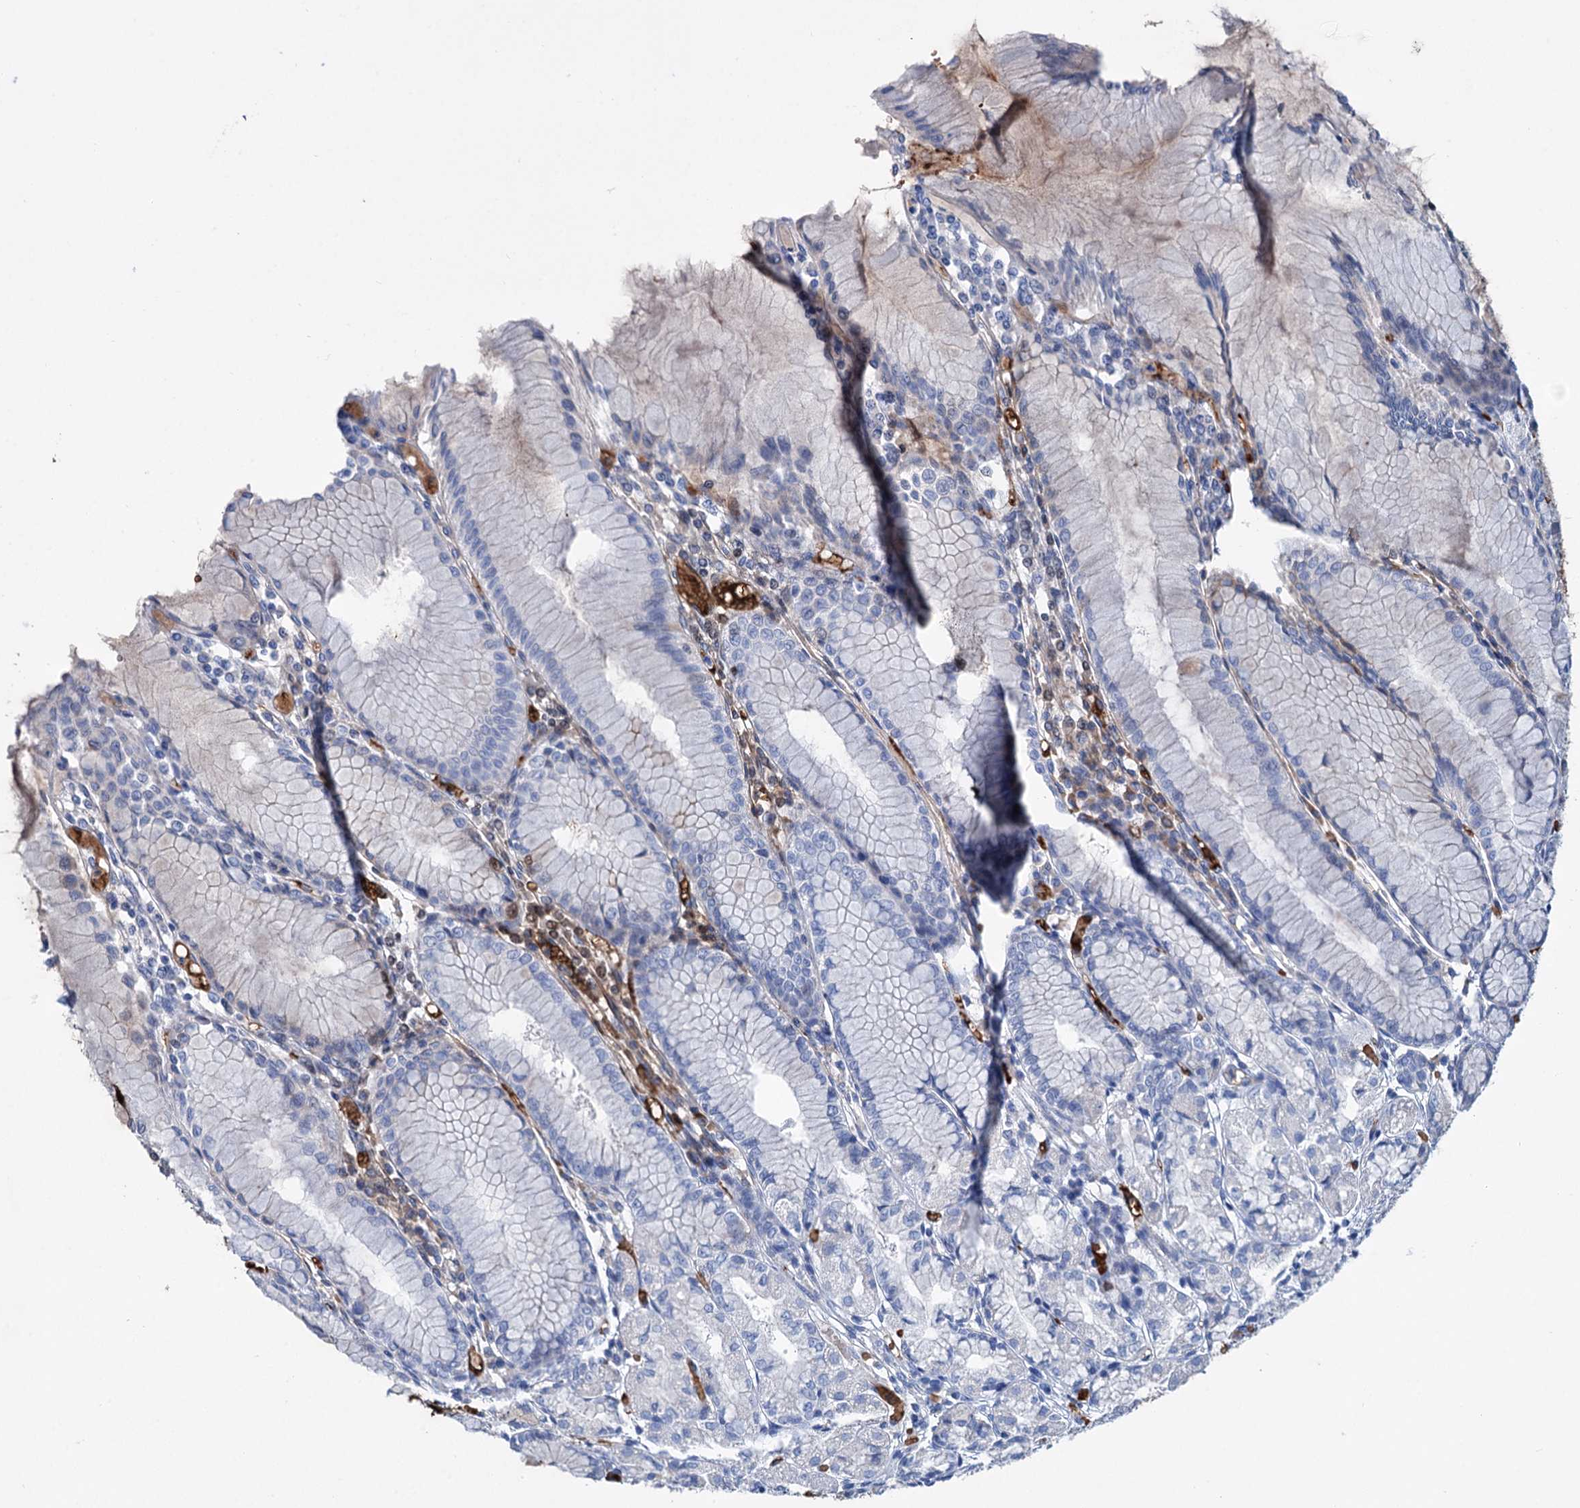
{"staining": {"intensity": "moderate", "quantity": "<25%", "location": "cytoplasmic/membranous"}, "tissue": "stomach", "cell_type": "Glandular cells", "image_type": "normal", "snomed": [{"axis": "morphology", "description": "Normal tissue, NOS"}, {"axis": "topography", "description": "Stomach"}], "caption": "Immunohistochemical staining of benign stomach demonstrates <25% levels of moderate cytoplasmic/membranous protein positivity in approximately <25% of glandular cells.", "gene": "RPUSD3", "patient": {"sex": "female", "age": 57}}